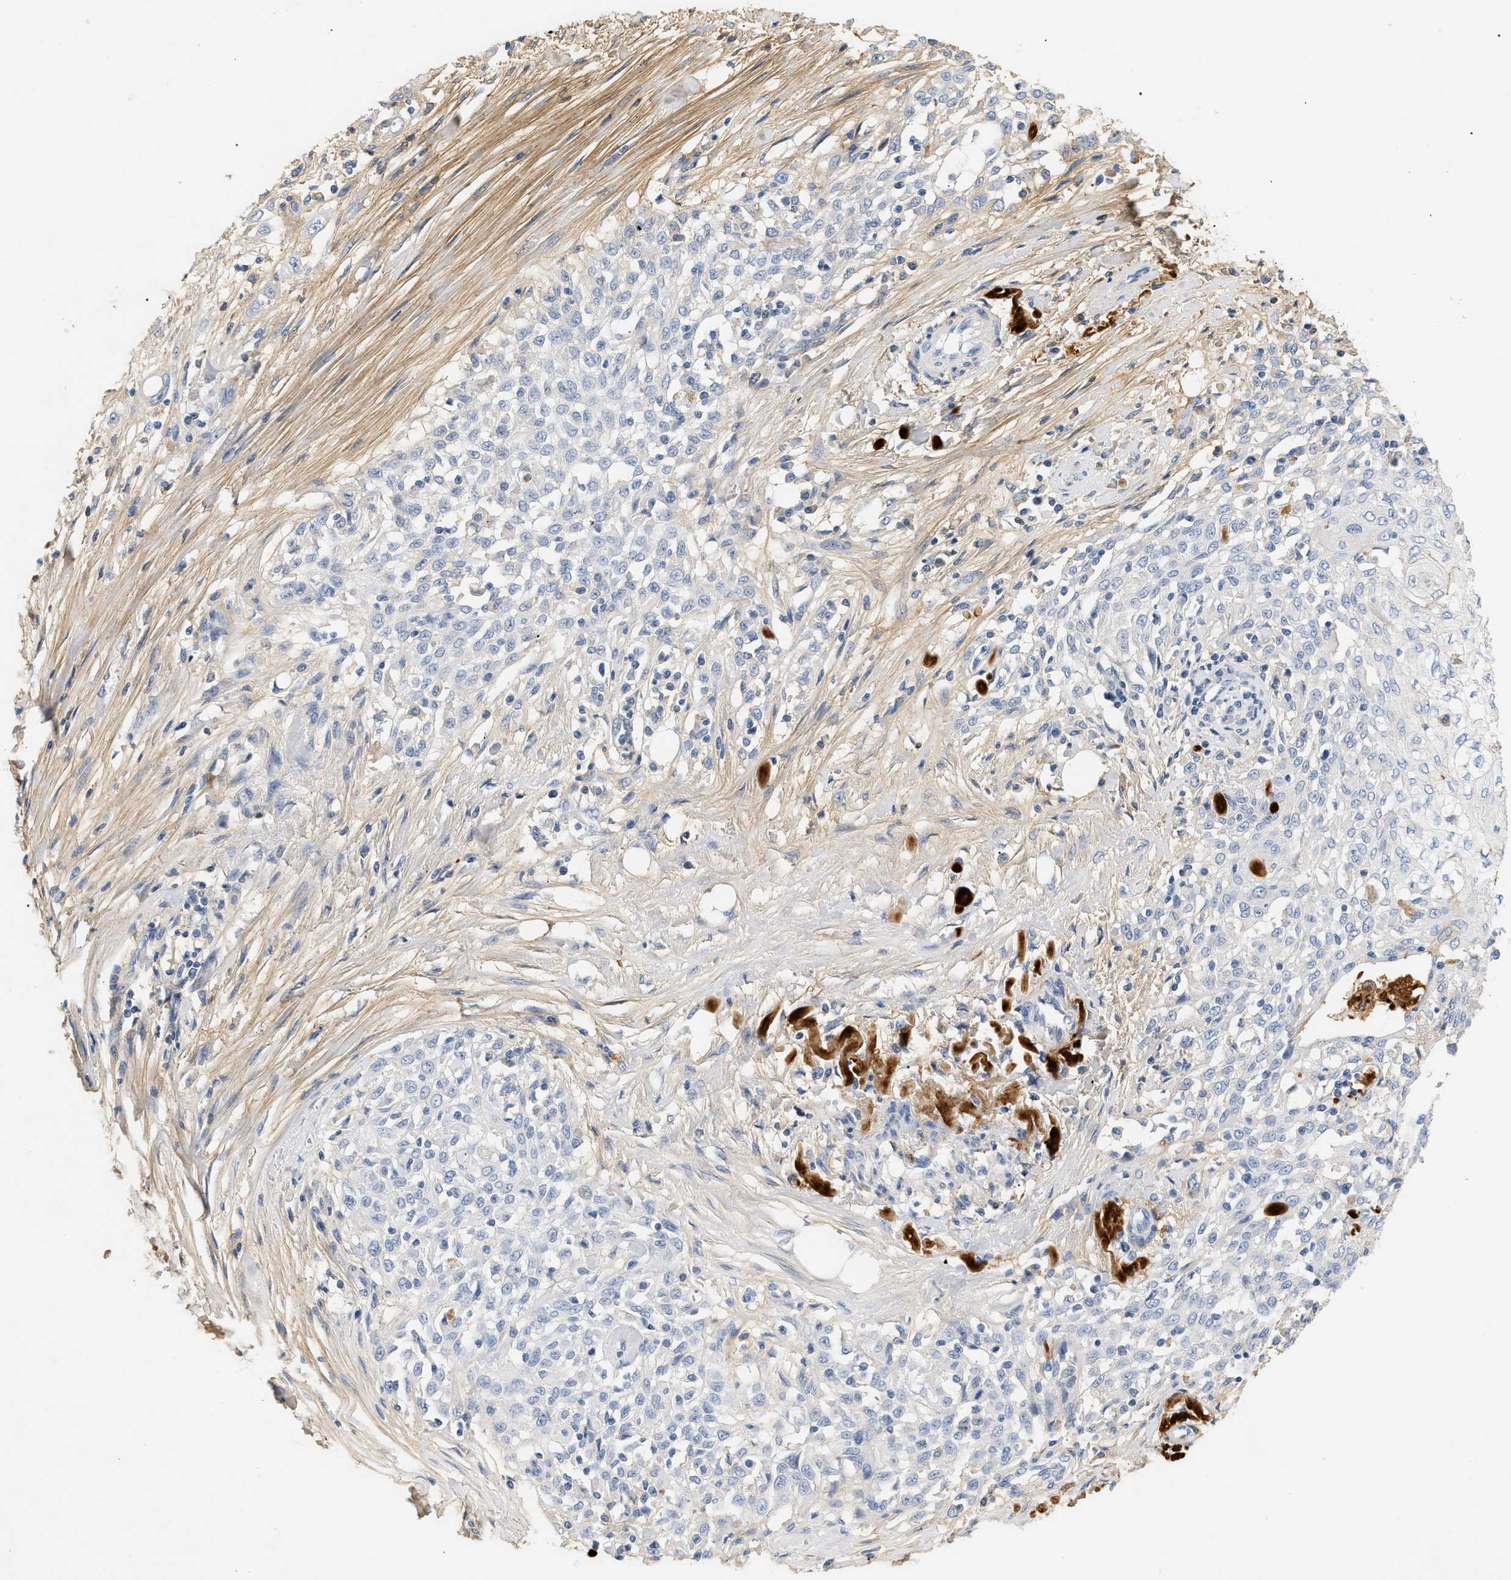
{"staining": {"intensity": "negative", "quantity": "none", "location": "none"}, "tissue": "skin cancer", "cell_type": "Tumor cells", "image_type": "cancer", "snomed": [{"axis": "morphology", "description": "Squamous cell carcinoma, NOS"}, {"axis": "morphology", "description": "Squamous cell carcinoma, metastatic, NOS"}, {"axis": "topography", "description": "Skin"}, {"axis": "topography", "description": "Lymph node"}], "caption": "Tumor cells show no significant protein staining in skin cancer. (DAB immunohistochemistry visualized using brightfield microscopy, high magnification).", "gene": "CFH", "patient": {"sex": "male", "age": 75}}